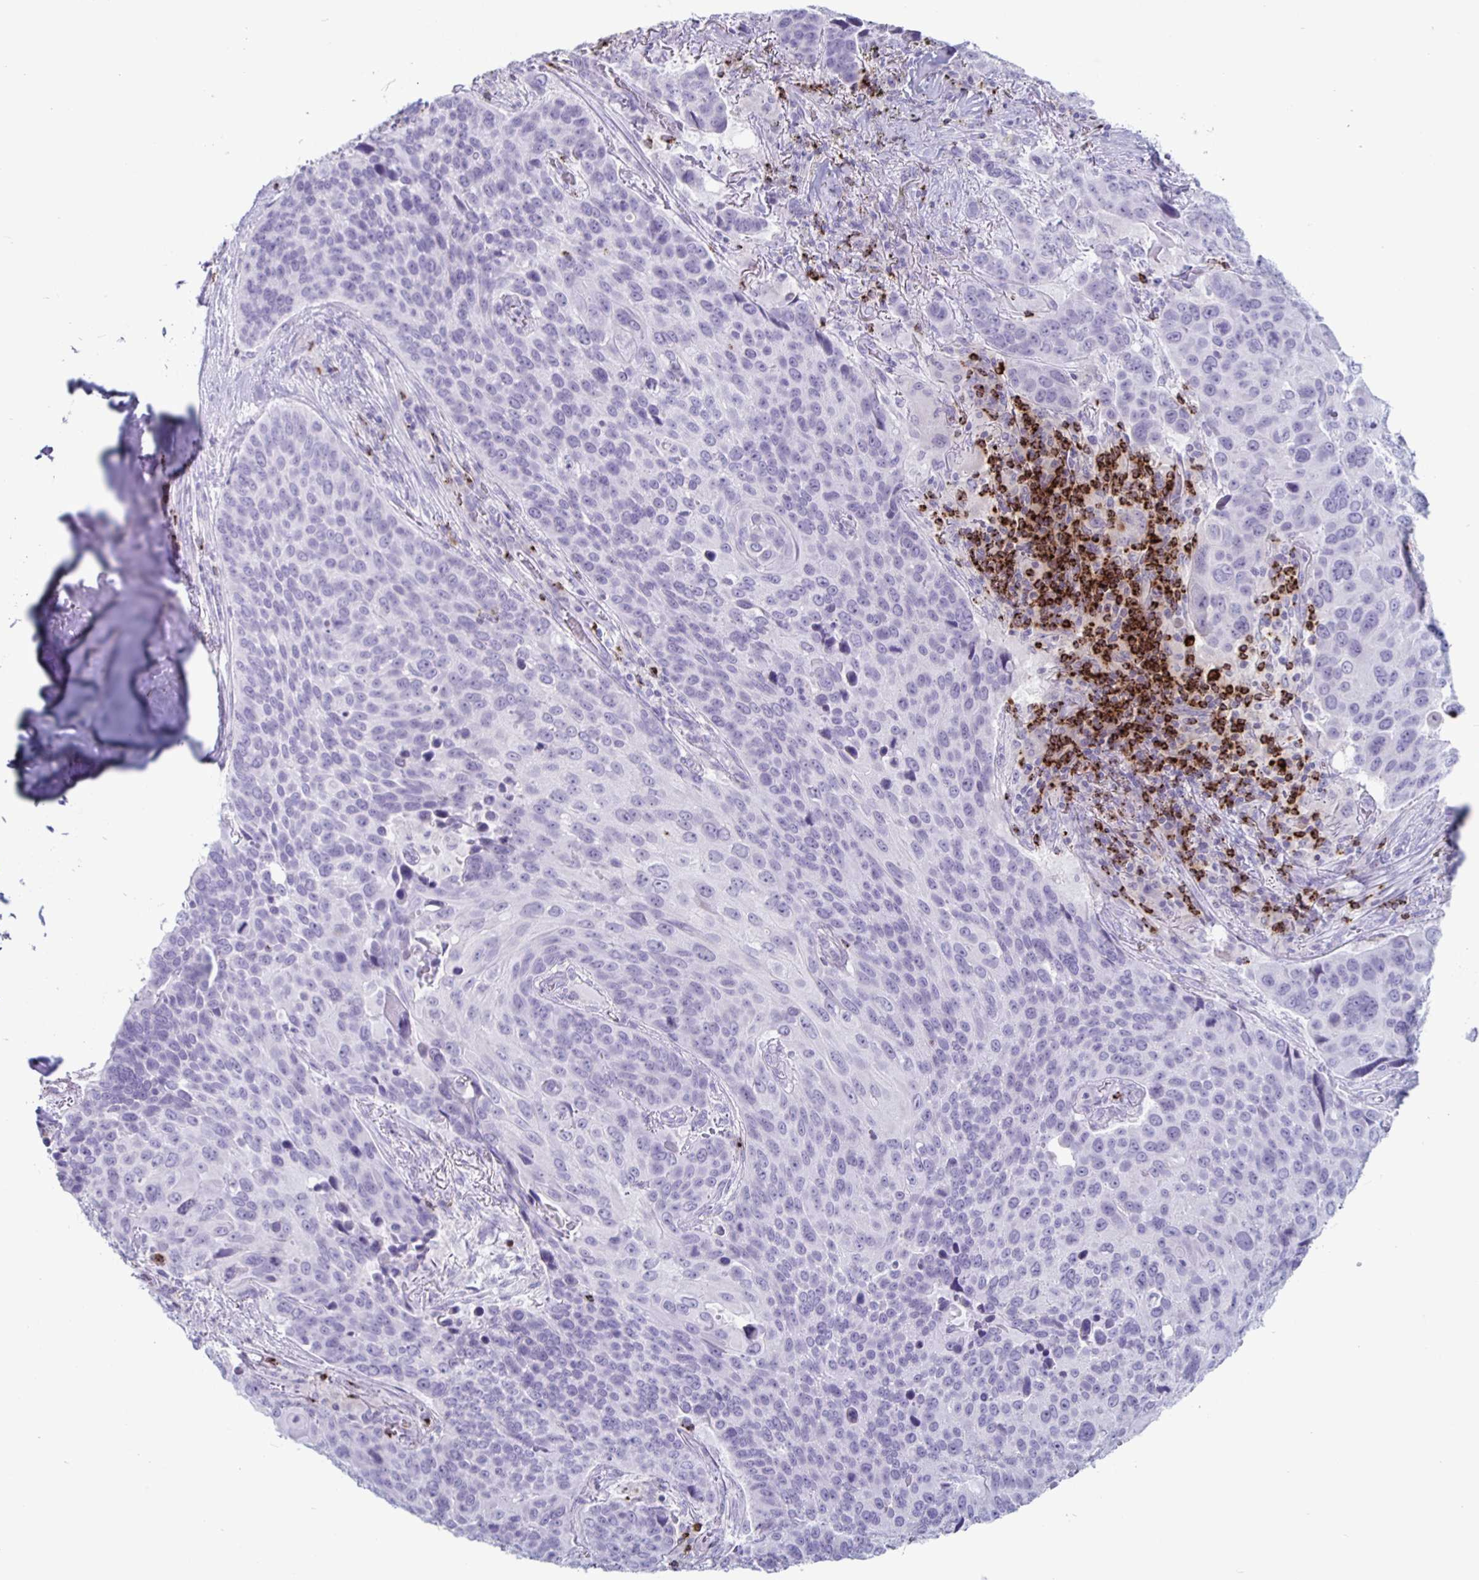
{"staining": {"intensity": "negative", "quantity": "none", "location": "none"}, "tissue": "lung cancer", "cell_type": "Tumor cells", "image_type": "cancer", "snomed": [{"axis": "morphology", "description": "Squamous cell carcinoma, NOS"}, {"axis": "topography", "description": "Lung"}], "caption": "High magnification brightfield microscopy of lung cancer stained with DAB (brown) and counterstained with hematoxylin (blue): tumor cells show no significant staining.", "gene": "GZMK", "patient": {"sex": "male", "age": 68}}